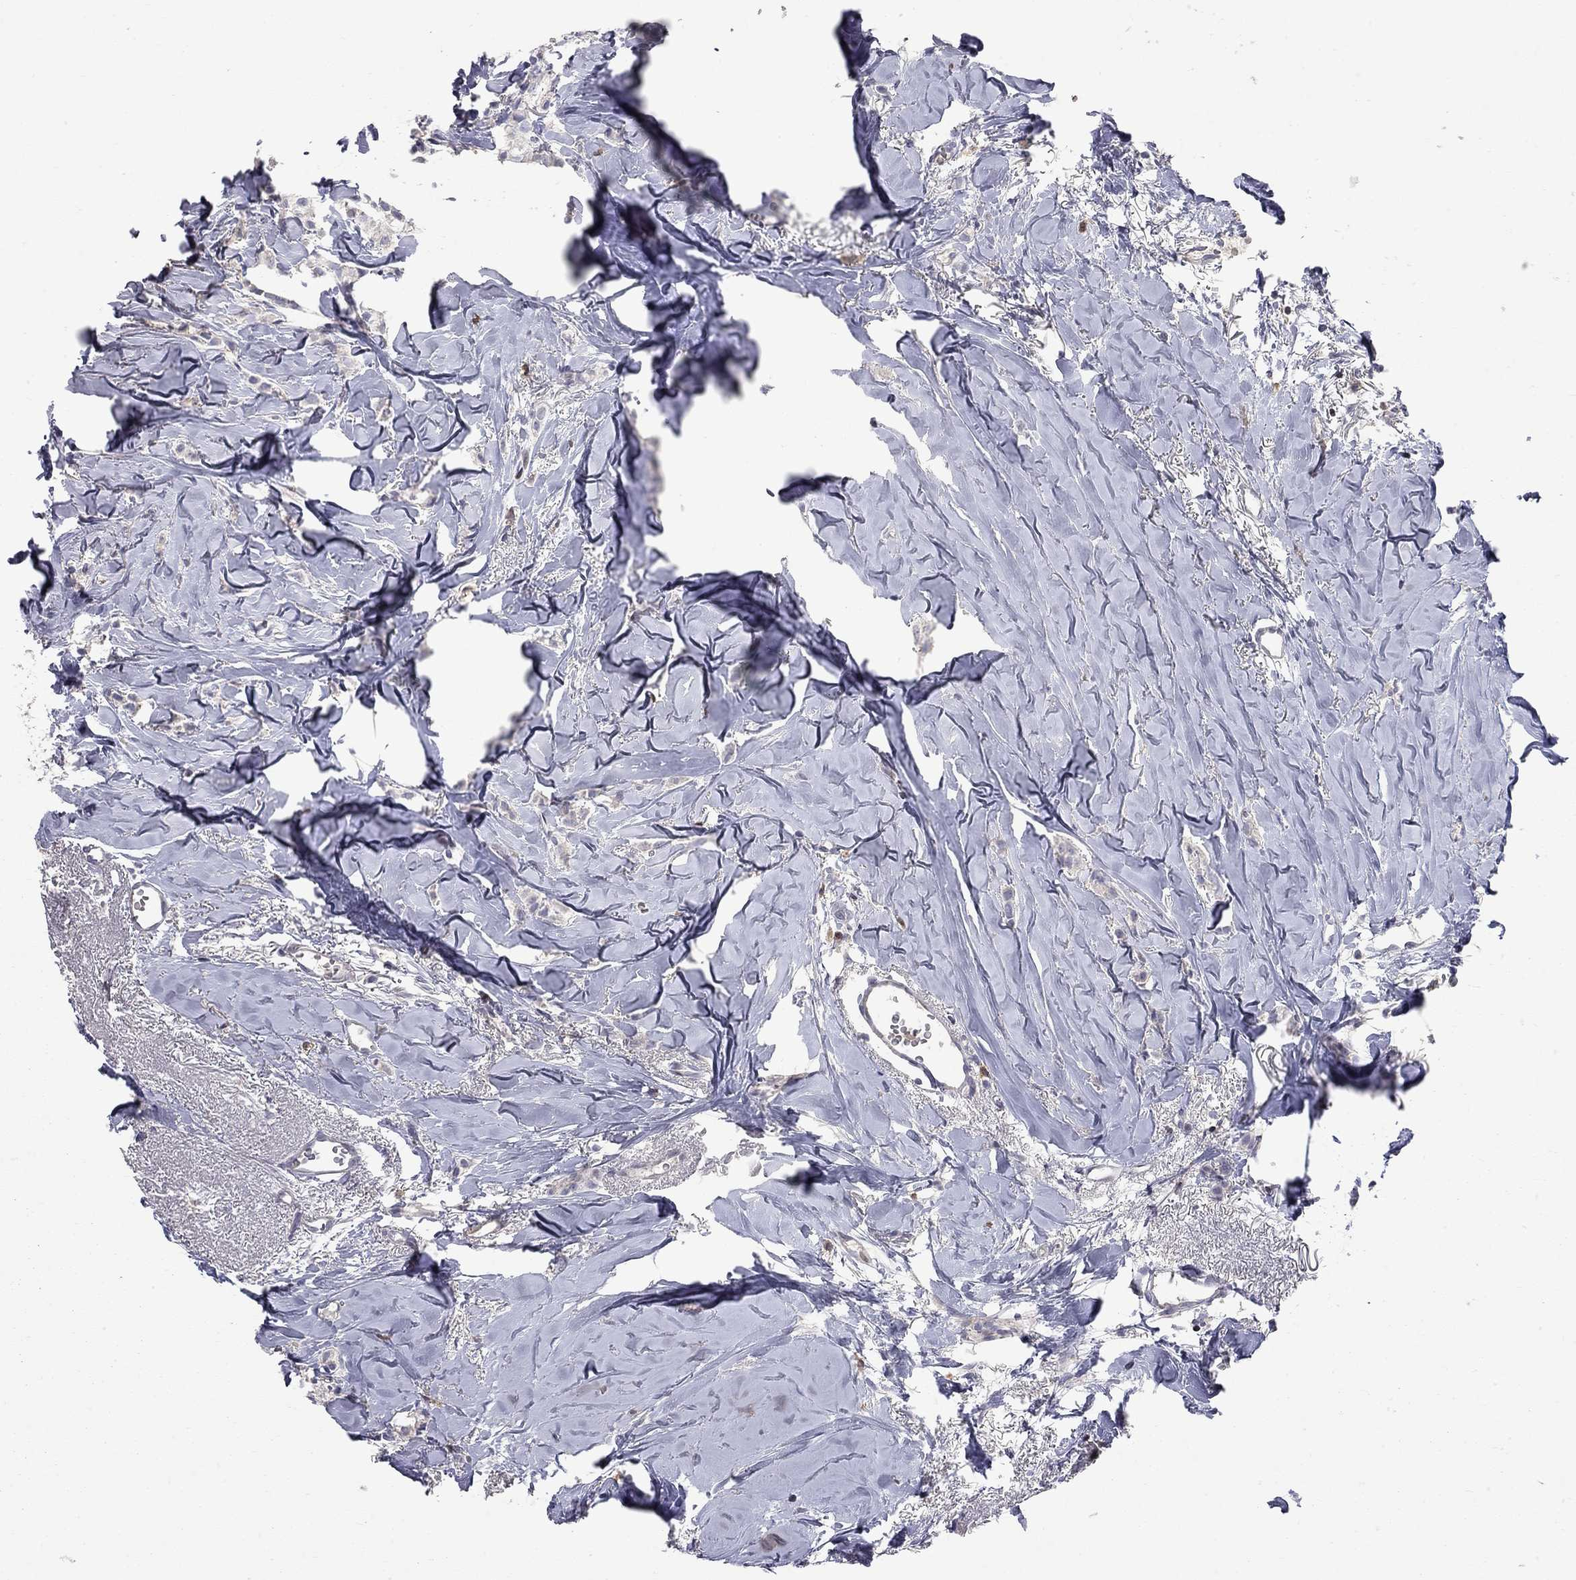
{"staining": {"intensity": "negative", "quantity": "none", "location": "none"}, "tissue": "breast cancer", "cell_type": "Tumor cells", "image_type": "cancer", "snomed": [{"axis": "morphology", "description": "Duct carcinoma"}, {"axis": "topography", "description": "Breast"}], "caption": "IHC photomicrograph of human breast cancer (invasive ductal carcinoma) stained for a protein (brown), which displays no expression in tumor cells. The staining was performed using DAB (3,3'-diaminobenzidine) to visualize the protein expression in brown, while the nuclei were stained in blue with hematoxylin (Magnification: 20x).", "gene": "ERN2", "patient": {"sex": "female", "age": 85}}